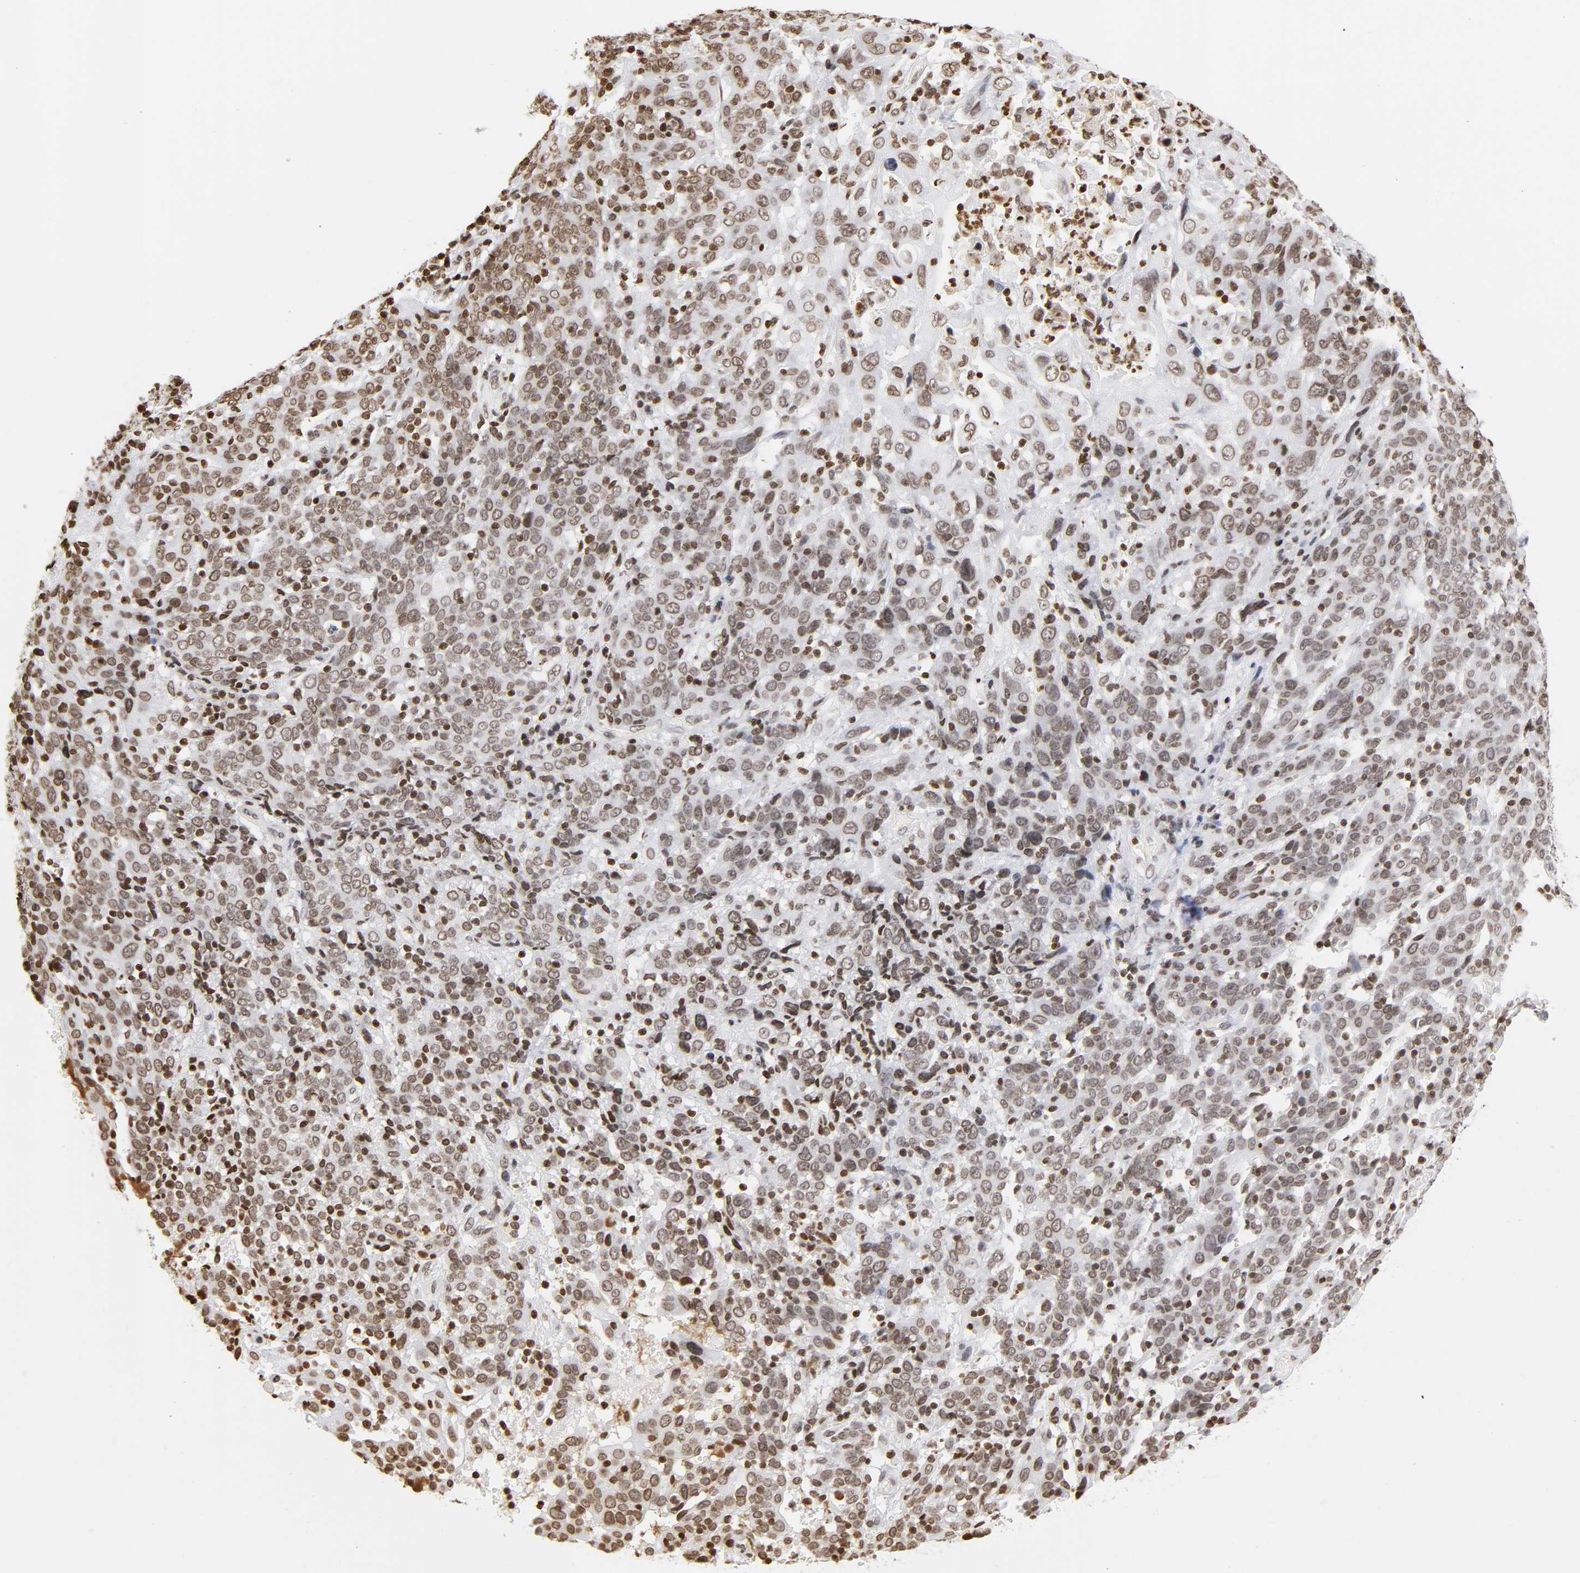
{"staining": {"intensity": "weak", "quantity": ">75%", "location": "nuclear"}, "tissue": "cervical cancer", "cell_type": "Tumor cells", "image_type": "cancer", "snomed": [{"axis": "morphology", "description": "Normal tissue, NOS"}, {"axis": "morphology", "description": "Squamous cell carcinoma, NOS"}, {"axis": "topography", "description": "Cervix"}], "caption": "Immunohistochemical staining of cervical cancer (squamous cell carcinoma) demonstrates weak nuclear protein positivity in approximately >75% of tumor cells.", "gene": "H2AC12", "patient": {"sex": "female", "age": 67}}